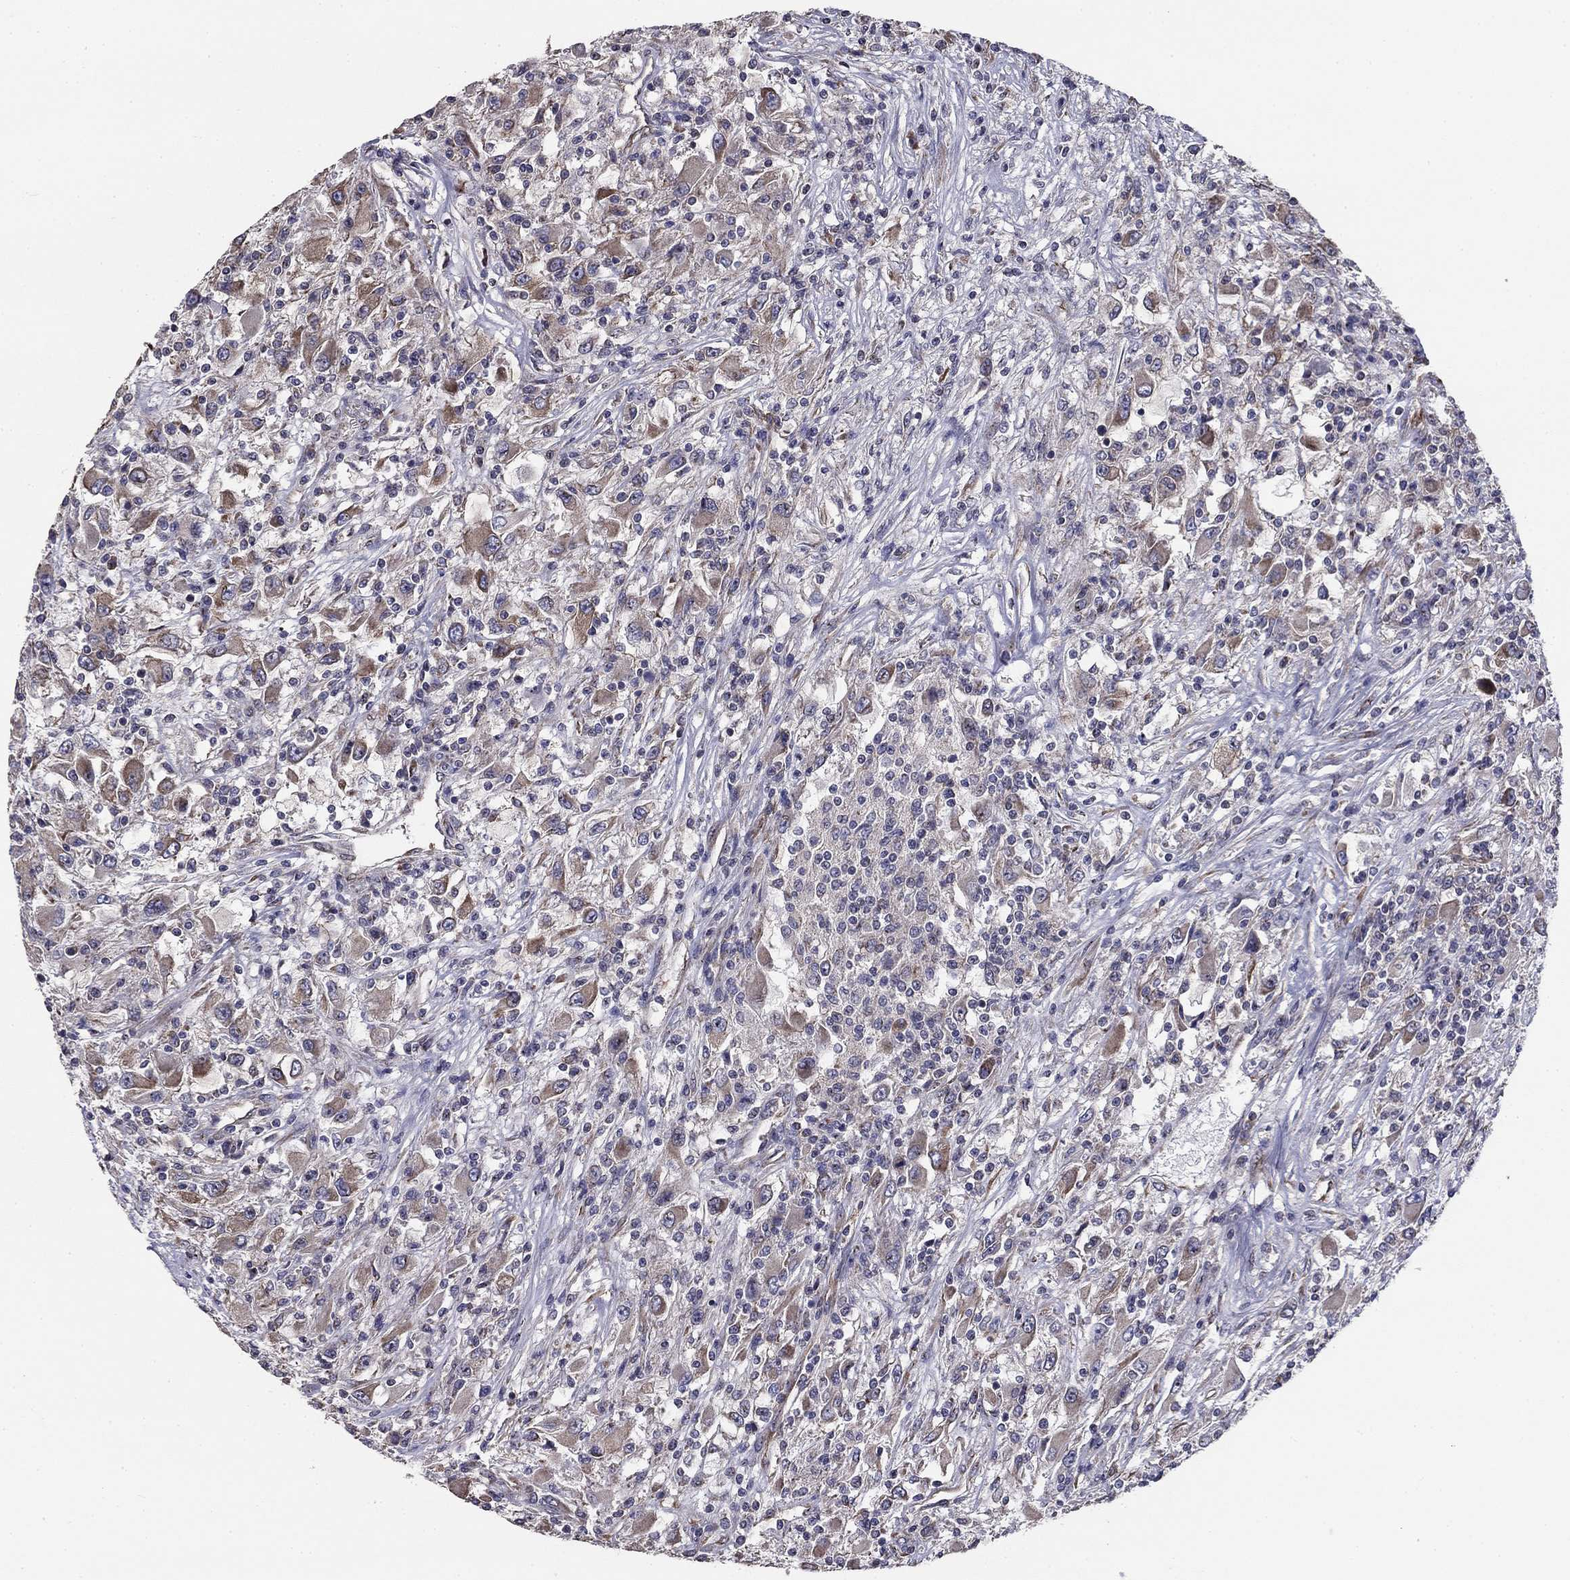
{"staining": {"intensity": "weak", "quantity": "25%-75%", "location": "cytoplasmic/membranous"}, "tissue": "renal cancer", "cell_type": "Tumor cells", "image_type": "cancer", "snomed": [{"axis": "morphology", "description": "Adenocarcinoma, NOS"}, {"axis": "topography", "description": "Kidney"}], "caption": "A high-resolution photomicrograph shows IHC staining of adenocarcinoma (renal), which exhibits weak cytoplasmic/membranous staining in approximately 25%-75% of tumor cells.", "gene": "NKIRAS1", "patient": {"sex": "female", "age": 67}}